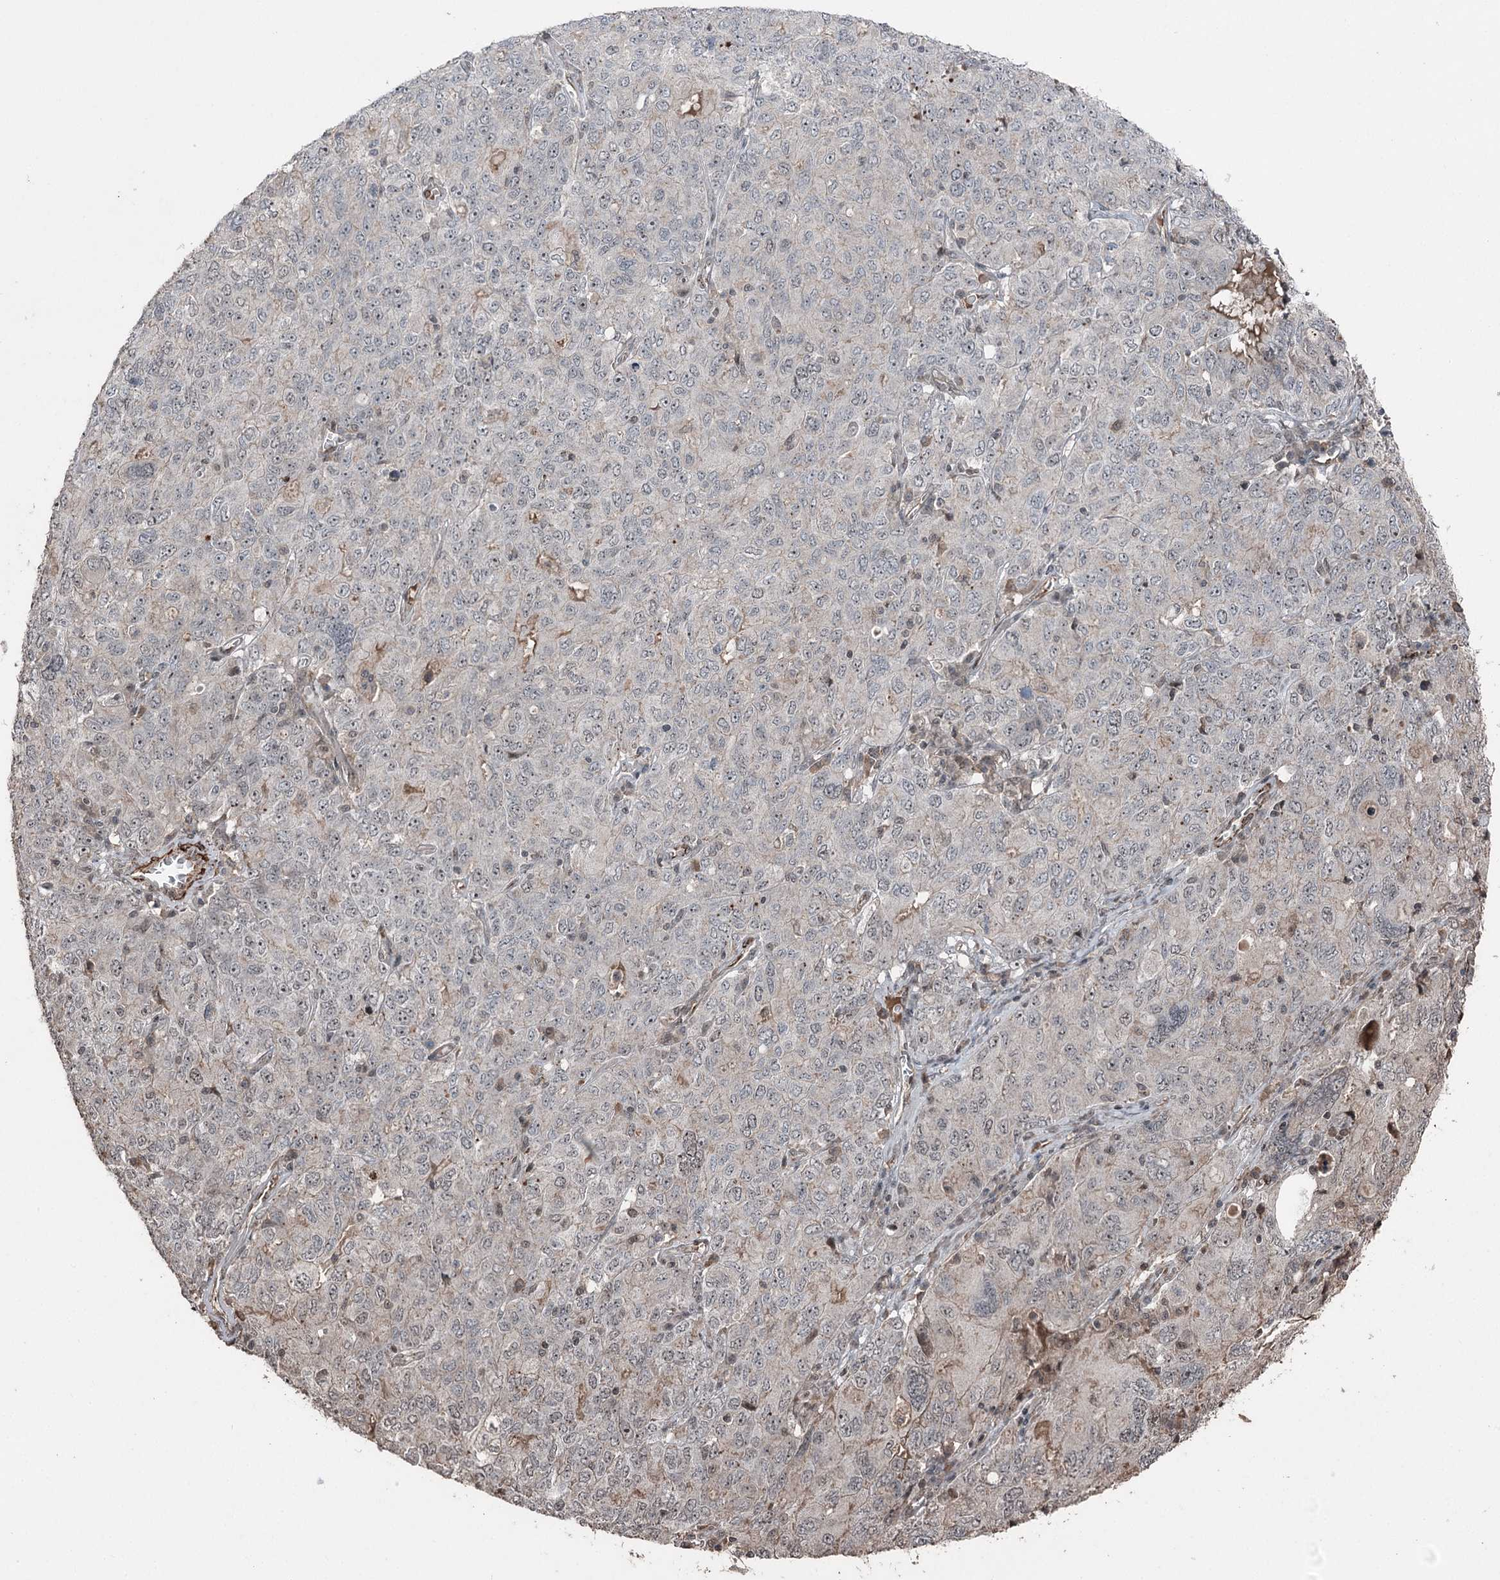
{"staining": {"intensity": "weak", "quantity": "<25%", "location": "nuclear"}, "tissue": "ovarian cancer", "cell_type": "Tumor cells", "image_type": "cancer", "snomed": [{"axis": "morphology", "description": "Carcinoma, endometroid"}, {"axis": "topography", "description": "Ovary"}], "caption": "An image of ovarian cancer stained for a protein demonstrates no brown staining in tumor cells.", "gene": "CCDC82", "patient": {"sex": "female", "age": 62}}